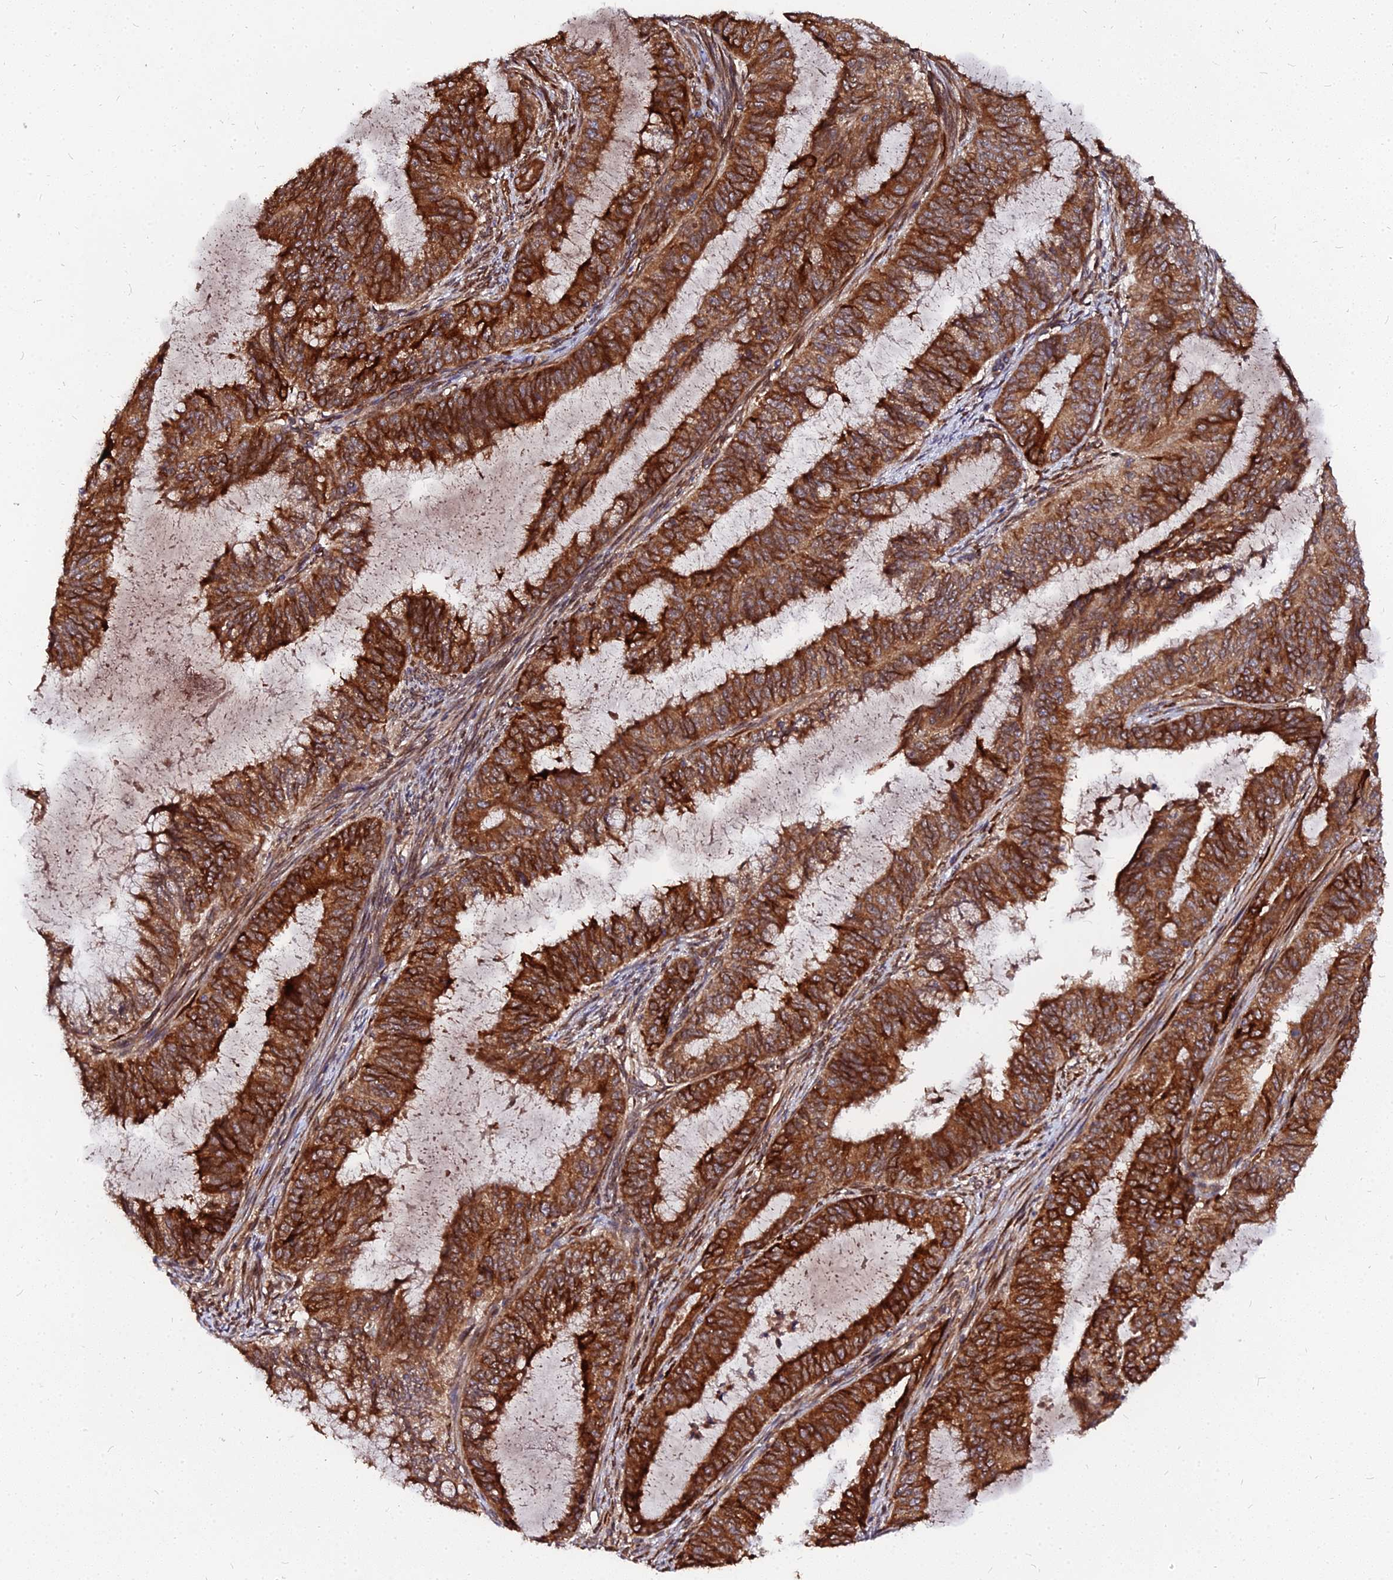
{"staining": {"intensity": "strong", "quantity": ">75%", "location": "cytoplasmic/membranous"}, "tissue": "endometrial cancer", "cell_type": "Tumor cells", "image_type": "cancer", "snomed": [{"axis": "morphology", "description": "Adenocarcinoma, NOS"}, {"axis": "topography", "description": "Endometrium"}], "caption": "Immunohistochemical staining of endometrial adenocarcinoma exhibits high levels of strong cytoplasmic/membranous positivity in about >75% of tumor cells. (brown staining indicates protein expression, while blue staining denotes nuclei).", "gene": "PDE4D", "patient": {"sex": "female", "age": 51}}